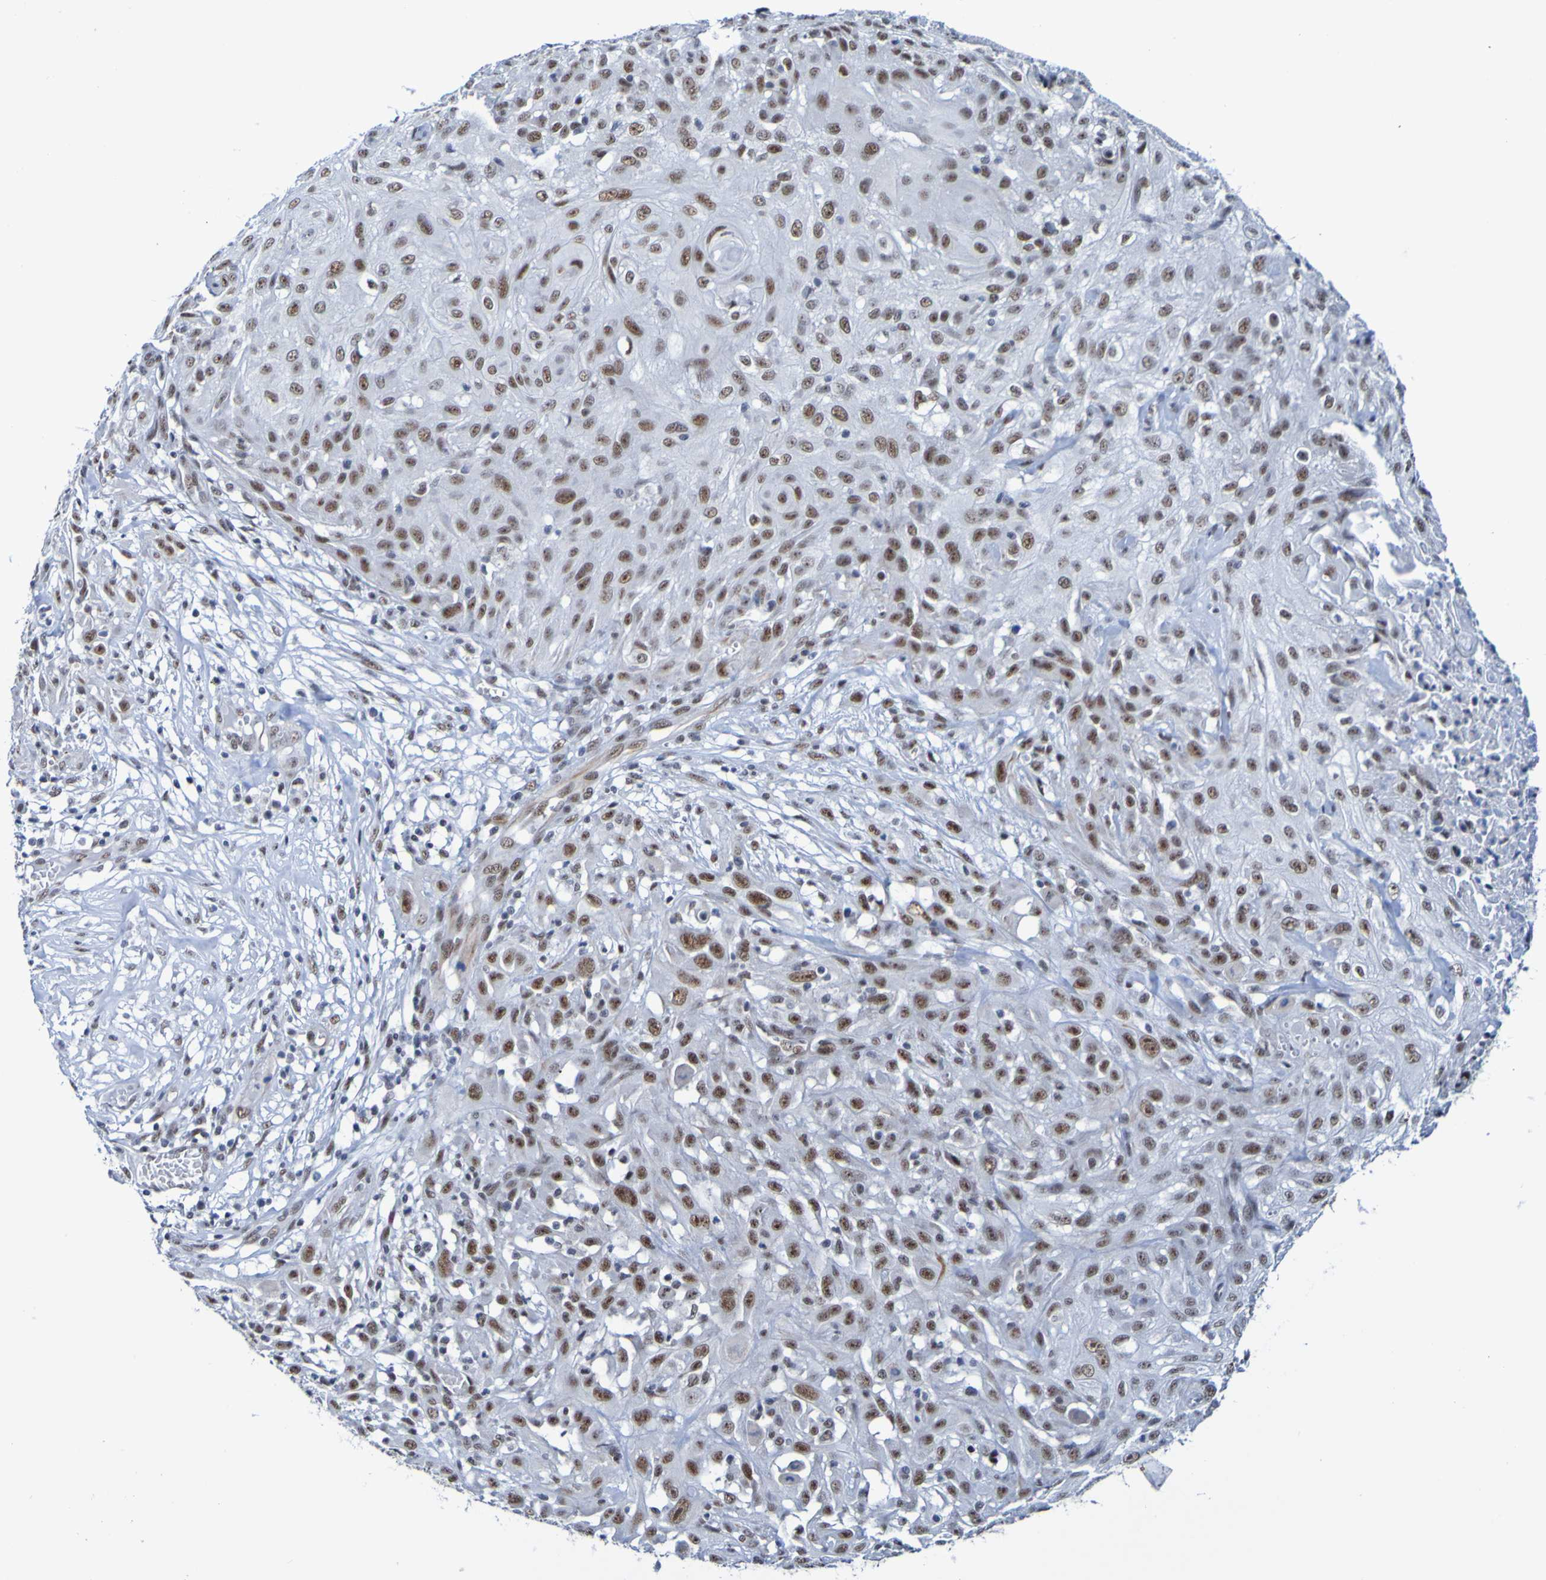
{"staining": {"intensity": "moderate", "quantity": "25%-75%", "location": "nuclear"}, "tissue": "skin cancer", "cell_type": "Tumor cells", "image_type": "cancer", "snomed": [{"axis": "morphology", "description": "Squamous cell carcinoma, NOS"}, {"axis": "topography", "description": "Skin"}], "caption": "Immunohistochemistry micrograph of squamous cell carcinoma (skin) stained for a protein (brown), which exhibits medium levels of moderate nuclear staining in about 25%-75% of tumor cells.", "gene": "CDC5L", "patient": {"sex": "male", "age": 75}}